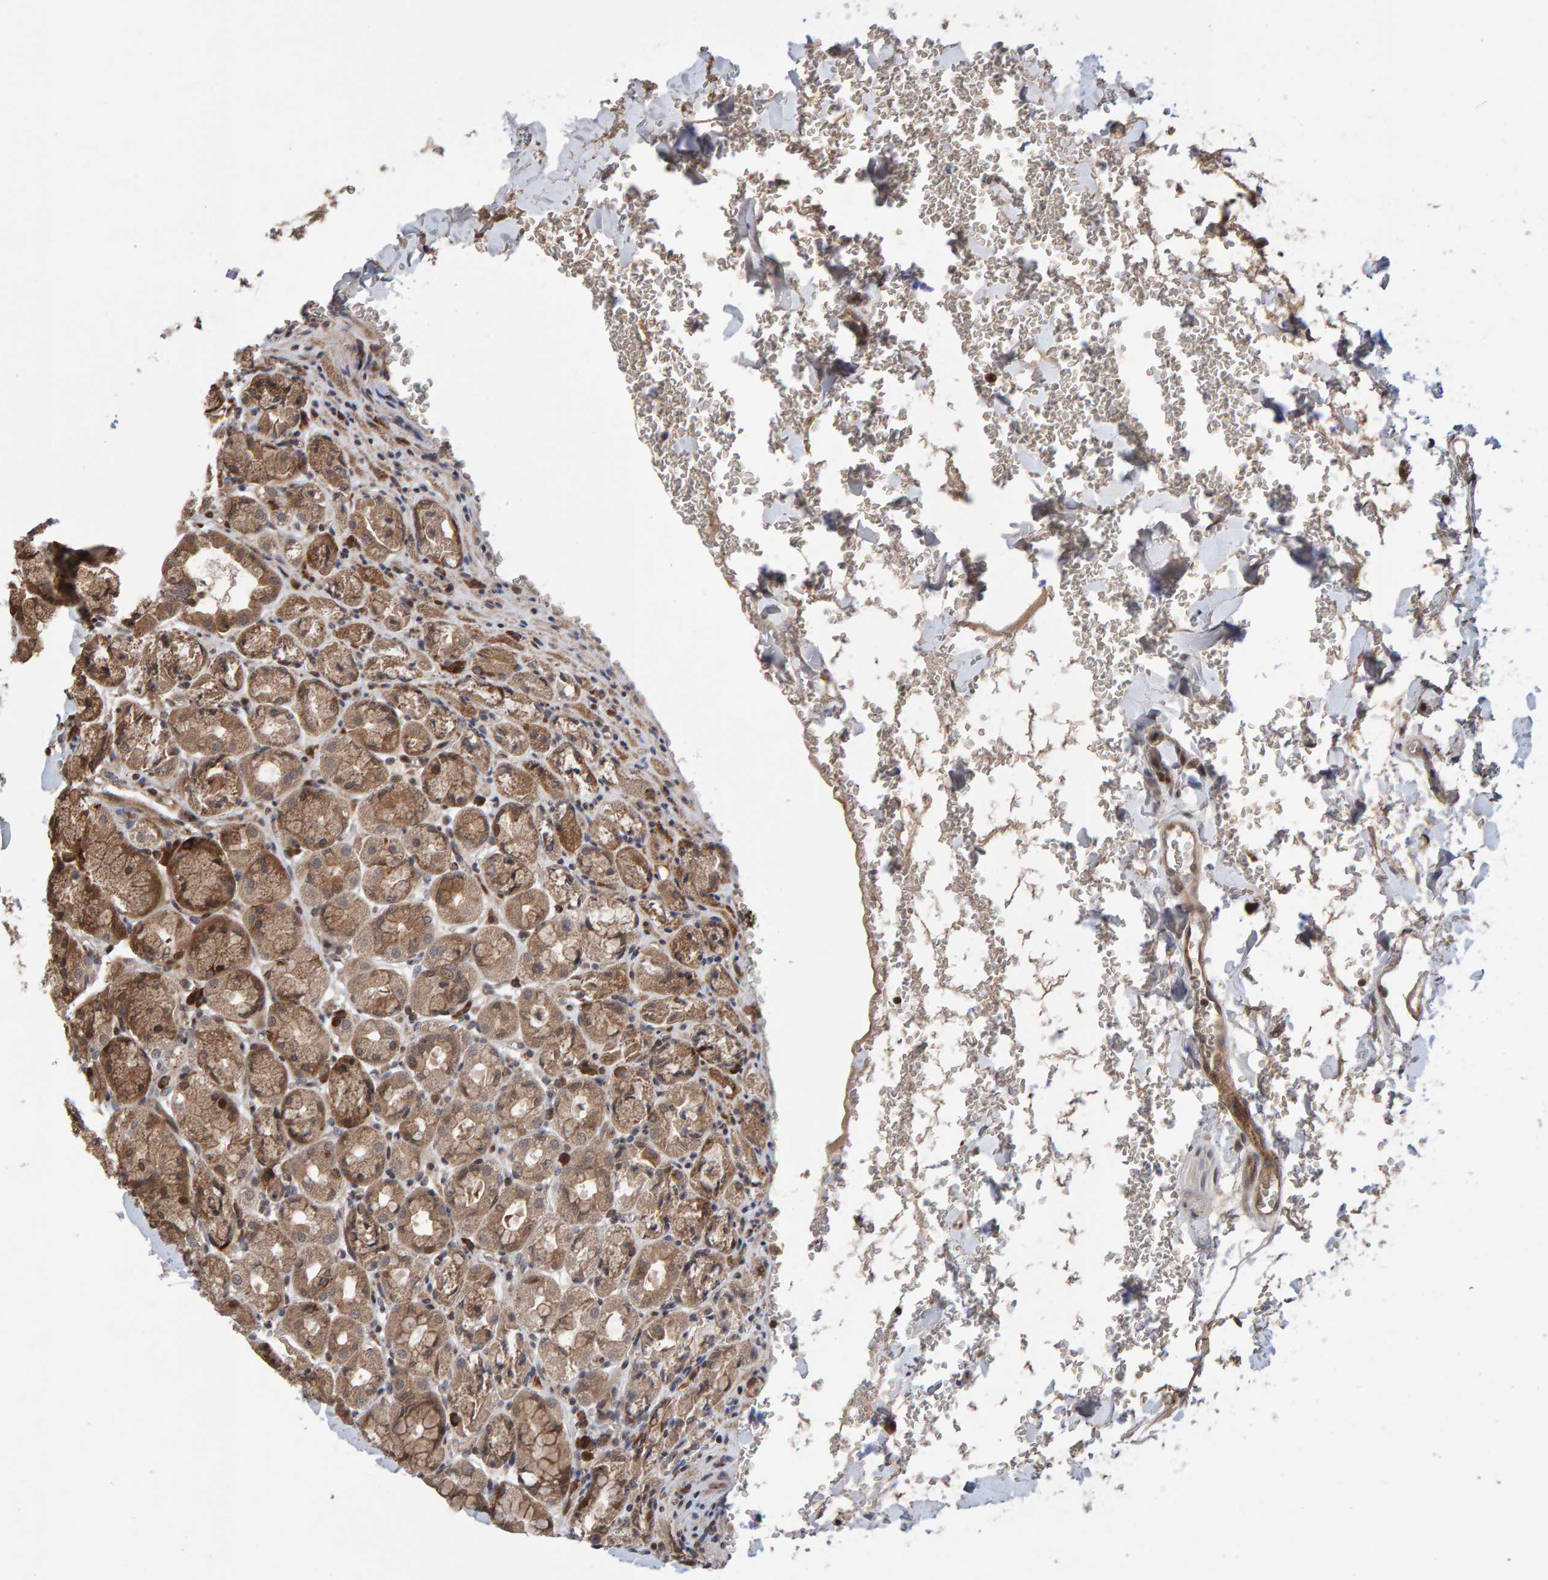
{"staining": {"intensity": "moderate", "quantity": ">75%", "location": "cytoplasmic/membranous,nuclear"}, "tissue": "stomach", "cell_type": "Glandular cells", "image_type": "normal", "snomed": [{"axis": "morphology", "description": "Normal tissue, NOS"}, {"axis": "topography", "description": "Stomach"}], "caption": "A histopathology image showing moderate cytoplasmic/membranous,nuclear positivity in approximately >75% of glandular cells in unremarkable stomach, as visualized by brown immunohistochemical staining.", "gene": "PECR", "patient": {"sex": "male", "age": 42}}